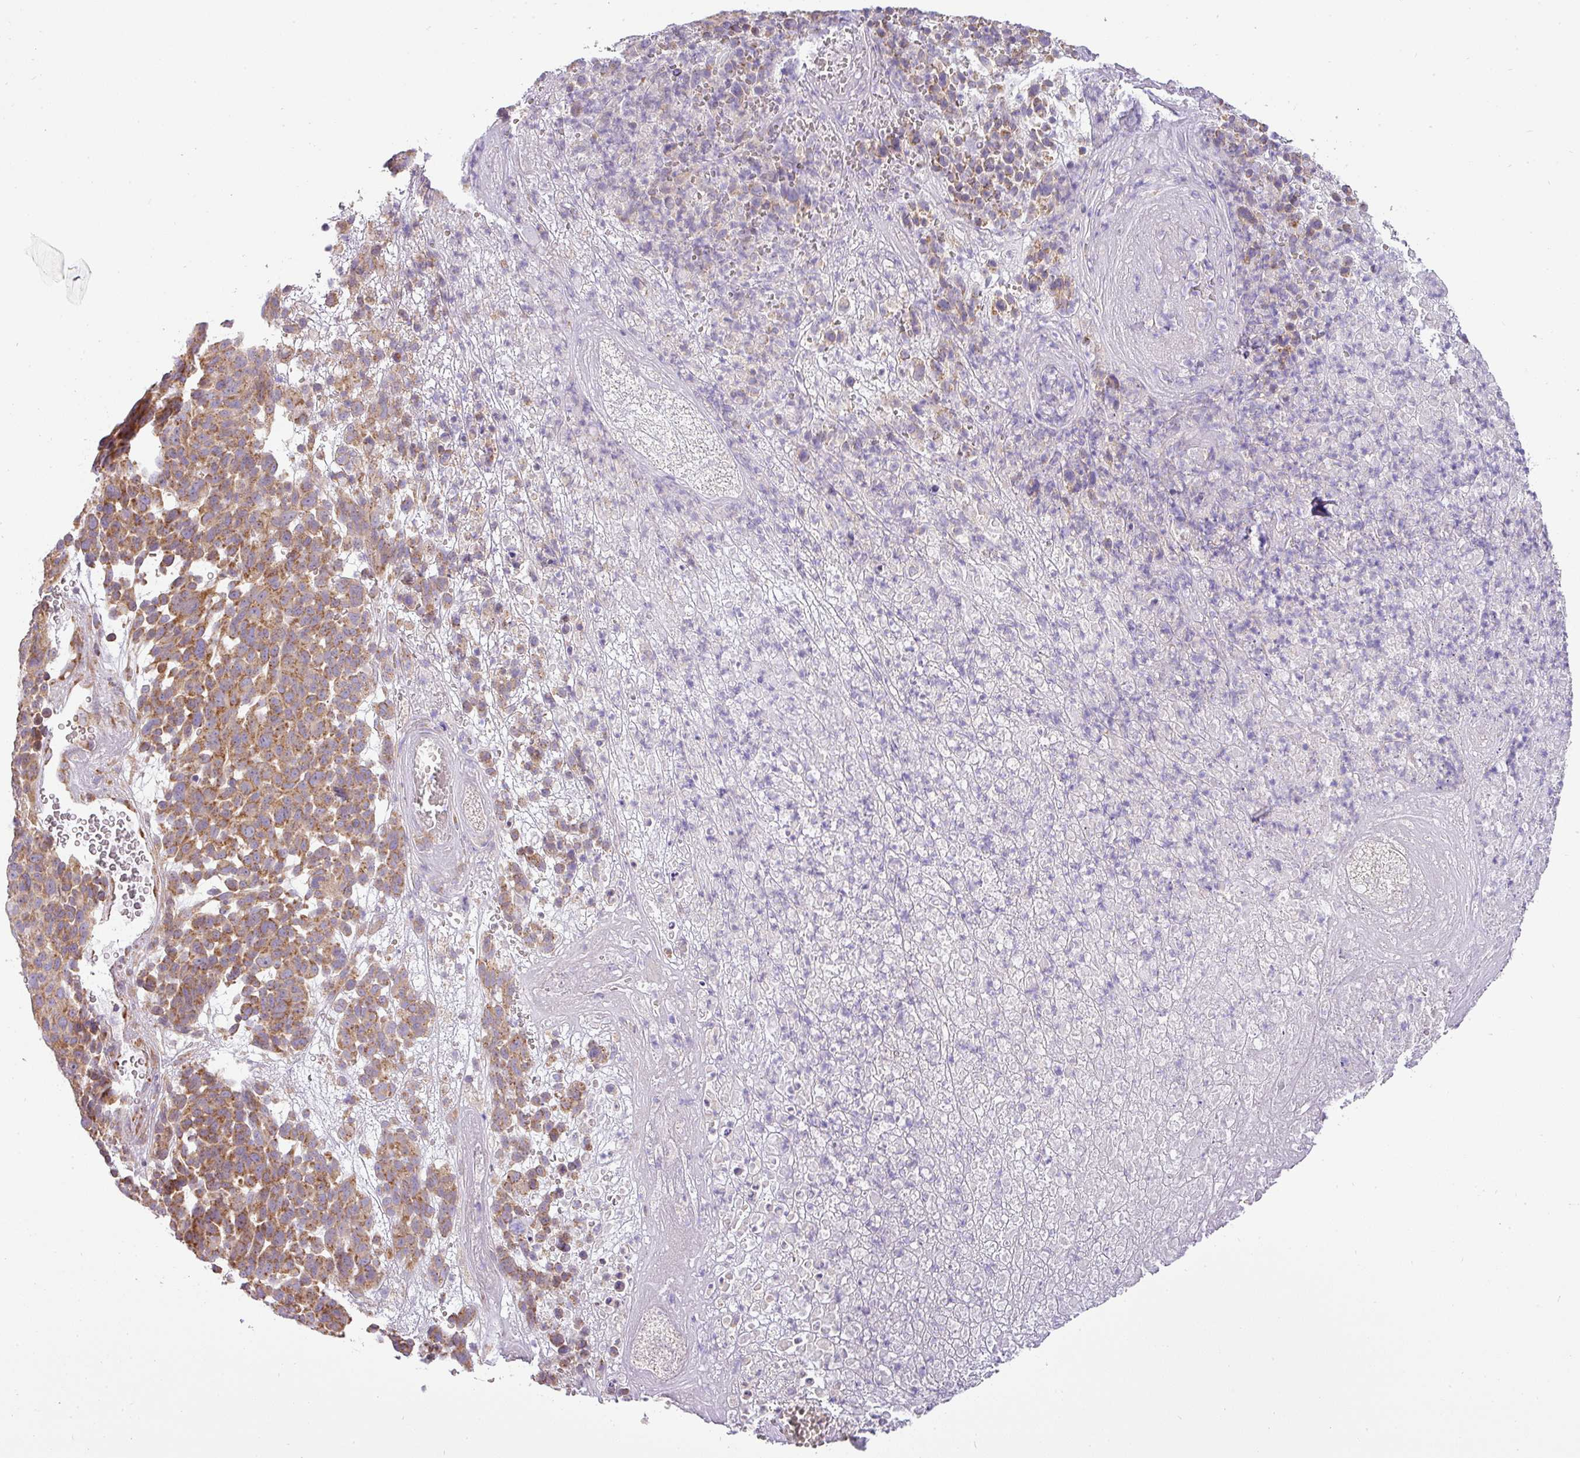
{"staining": {"intensity": "moderate", "quantity": ">75%", "location": "cytoplasmic/membranous"}, "tissue": "melanoma", "cell_type": "Tumor cells", "image_type": "cancer", "snomed": [{"axis": "morphology", "description": "Malignant melanoma, NOS"}, {"axis": "topography", "description": "Skin"}], "caption": "Melanoma was stained to show a protein in brown. There is medium levels of moderate cytoplasmic/membranous staining in about >75% of tumor cells.", "gene": "ZNF211", "patient": {"sex": "male", "age": 49}}